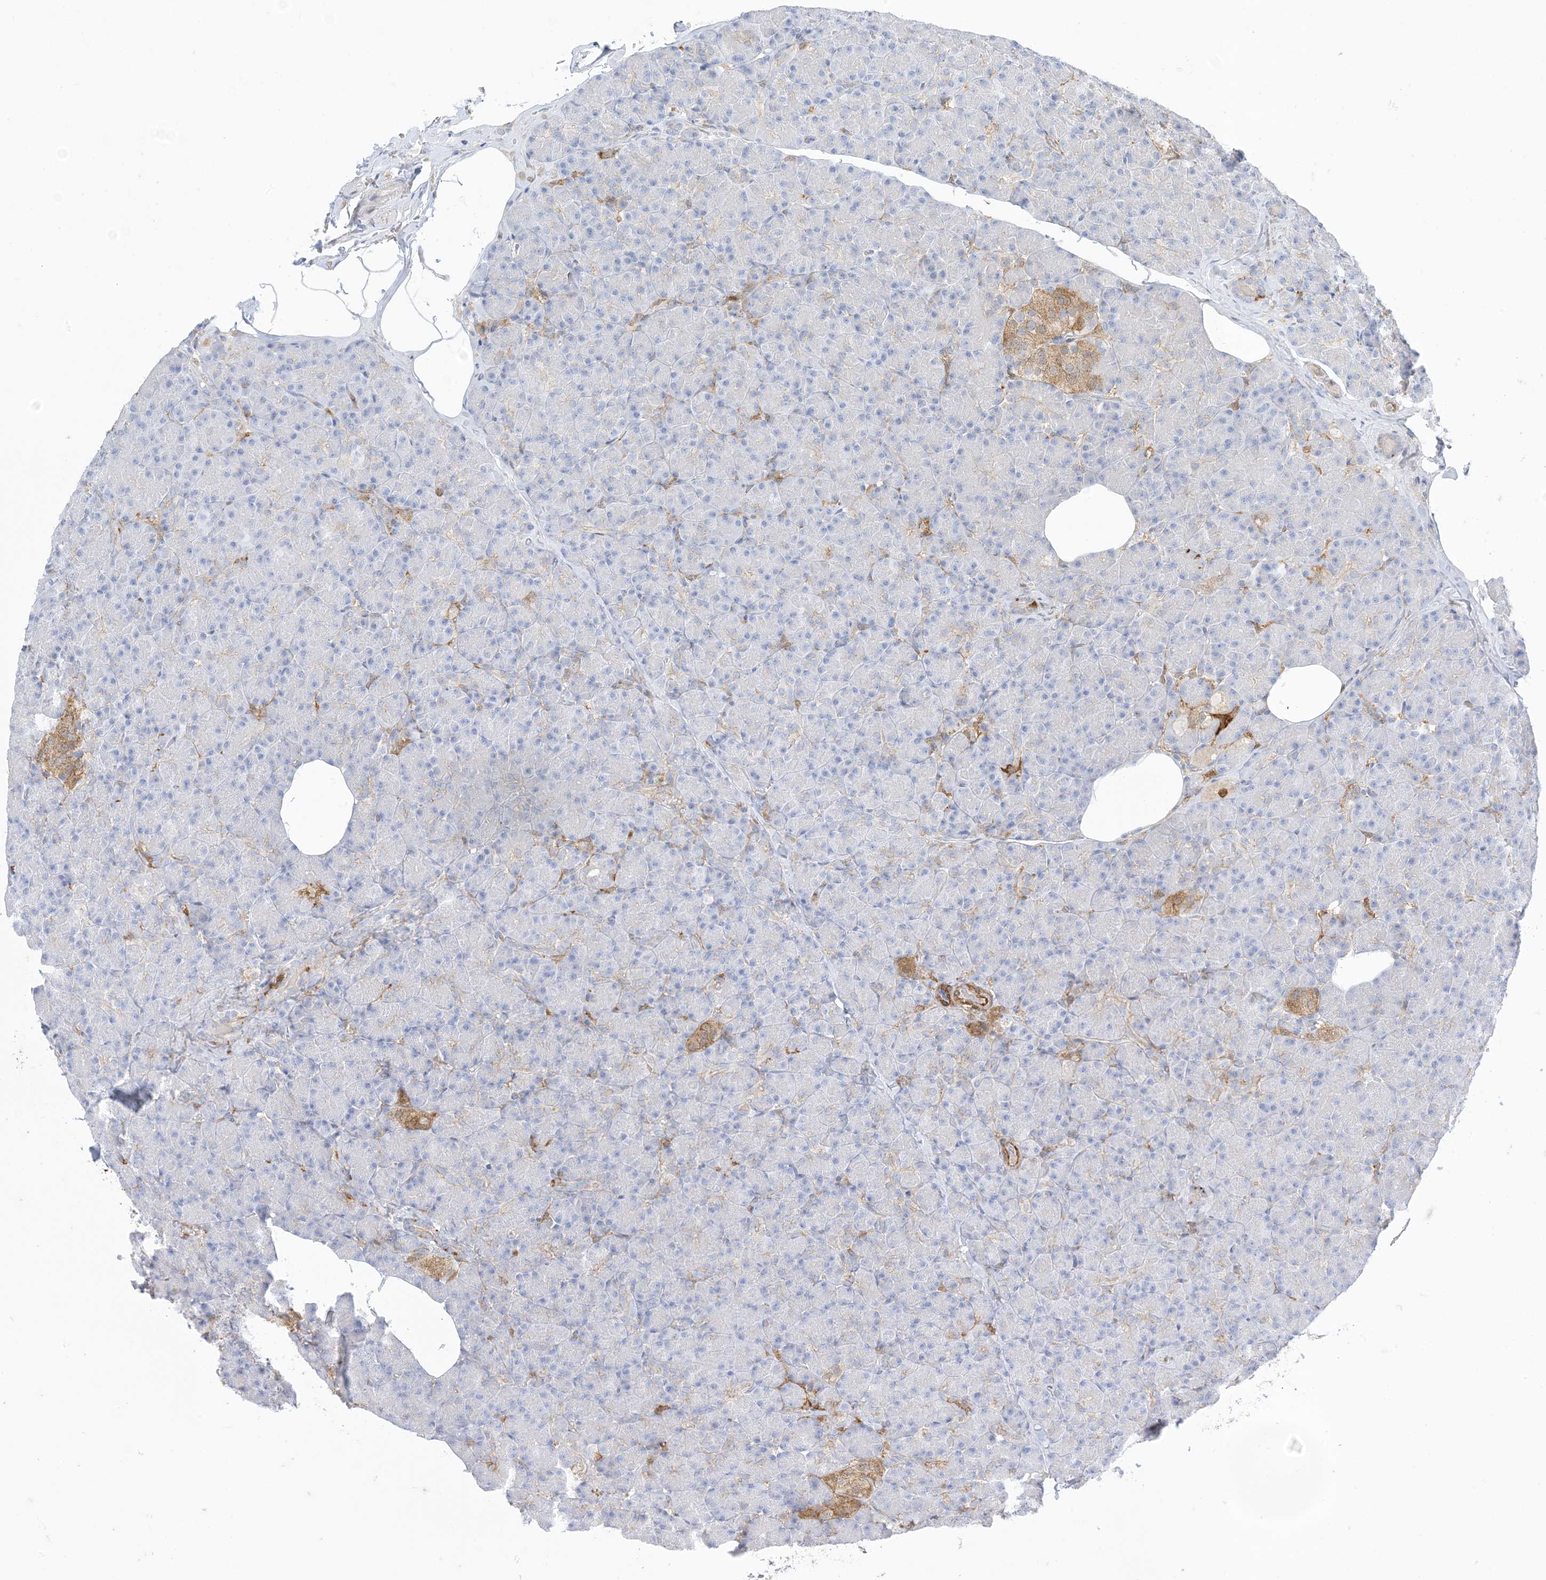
{"staining": {"intensity": "moderate", "quantity": "<25%", "location": "cytoplasmic/membranous"}, "tissue": "pancreas", "cell_type": "Exocrine glandular cells", "image_type": "normal", "snomed": [{"axis": "morphology", "description": "Normal tissue, NOS"}, {"axis": "topography", "description": "Pancreas"}], "caption": "IHC histopathology image of benign pancreas stained for a protein (brown), which shows low levels of moderate cytoplasmic/membranous positivity in about <25% of exocrine glandular cells.", "gene": "GSN", "patient": {"sex": "female", "age": 43}}